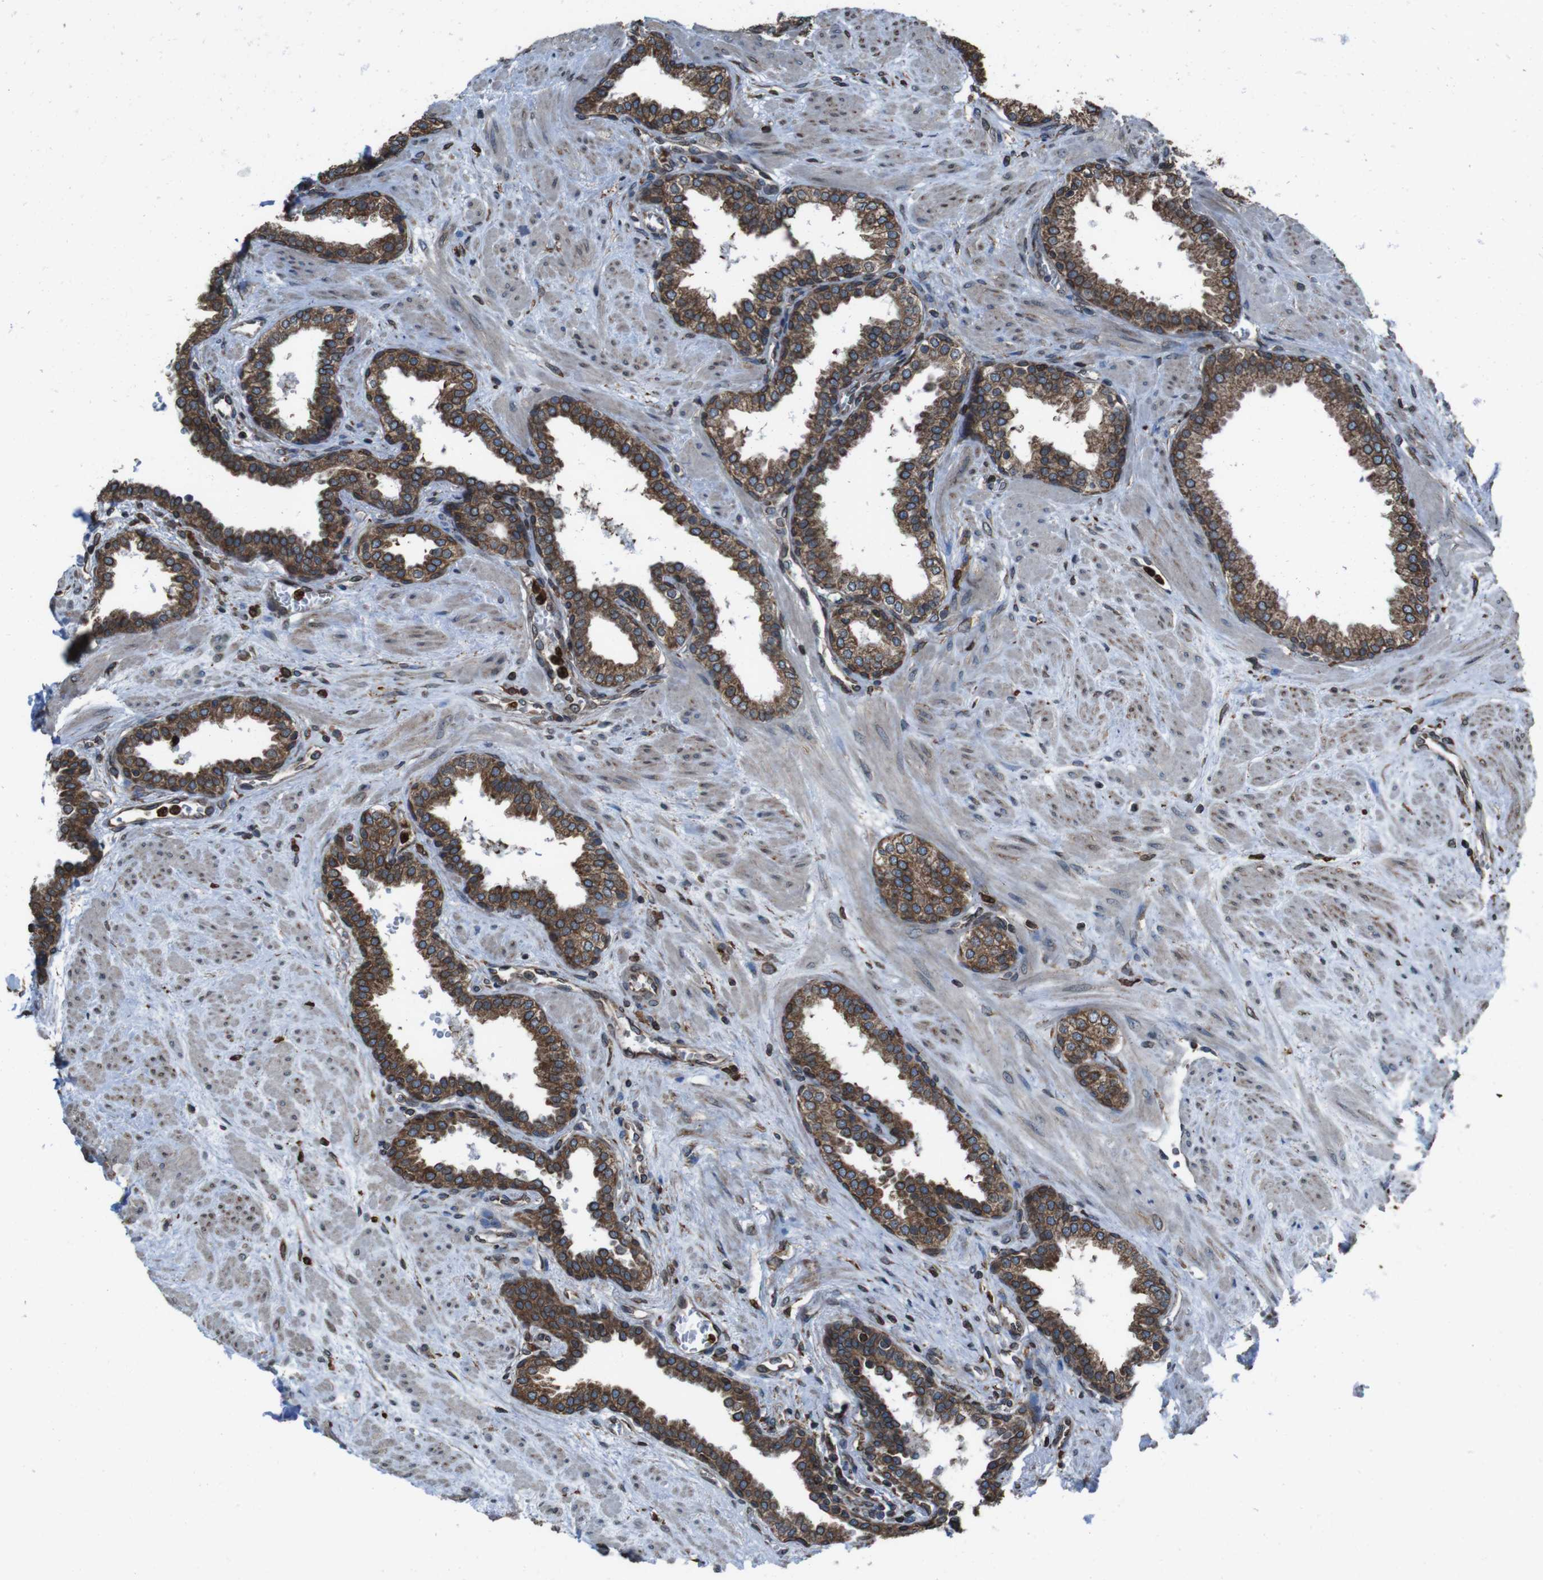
{"staining": {"intensity": "moderate", "quantity": ">75%", "location": "cytoplasmic/membranous,nuclear"}, "tissue": "prostate", "cell_type": "Glandular cells", "image_type": "normal", "snomed": [{"axis": "morphology", "description": "Normal tissue, NOS"}, {"axis": "topography", "description": "Prostate"}], "caption": "Prostate stained with IHC reveals moderate cytoplasmic/membranous,nuclear staining in approximately >75% of glandular cells. The staining was performed using DAB (3,3'-diaminobenzidine) to visualize the protein expression in brown, while the nuclei were stained in blue with hematoxylin (Magnification: 20x).", "gene": "APMAP", "patient": {"sex": "male", "age": 51}}